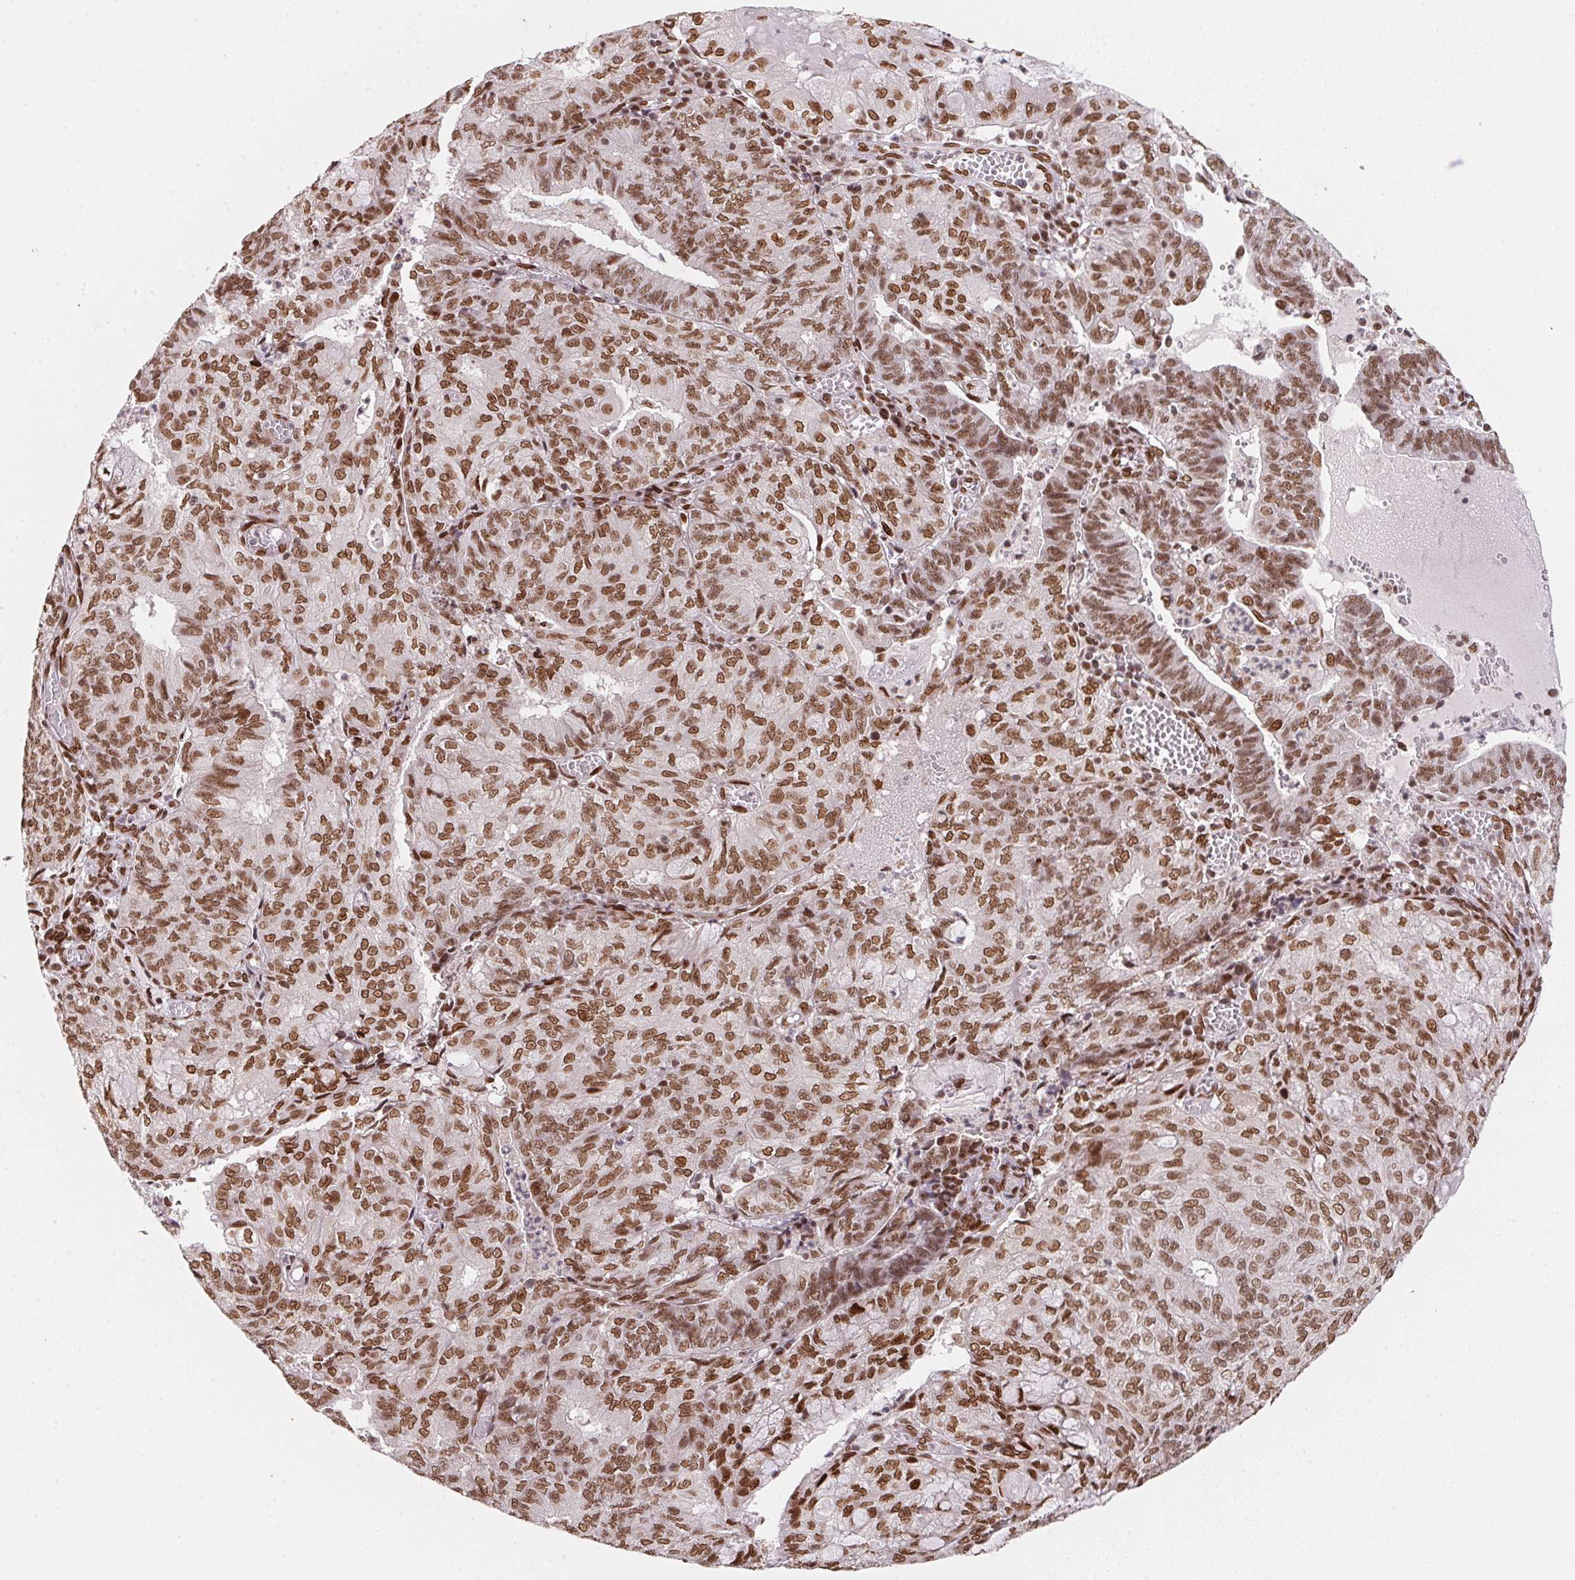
{"staining": {"intensity": "moderate", "quantity": ">75%", "location": "cytoplasmic/membranous,nuclear"}, "tissue": "endometrial cancer", "cell_type": "Tumor cells", "image_type": "cancer", "snomed": [{"axis": "morphology", "description": "Adenocarcinoma, NOS"}, {"axis": "topography", "description": "Endometrium"}], "caption": "Endometrial cancer stained for a protein (brown) reveals moderate cytoplasmic/membranous and nuclear positive expression in about >75% of tumor cells.", "gene": "SAP30BP", "patient": {"sex": "female", "age": 82}}